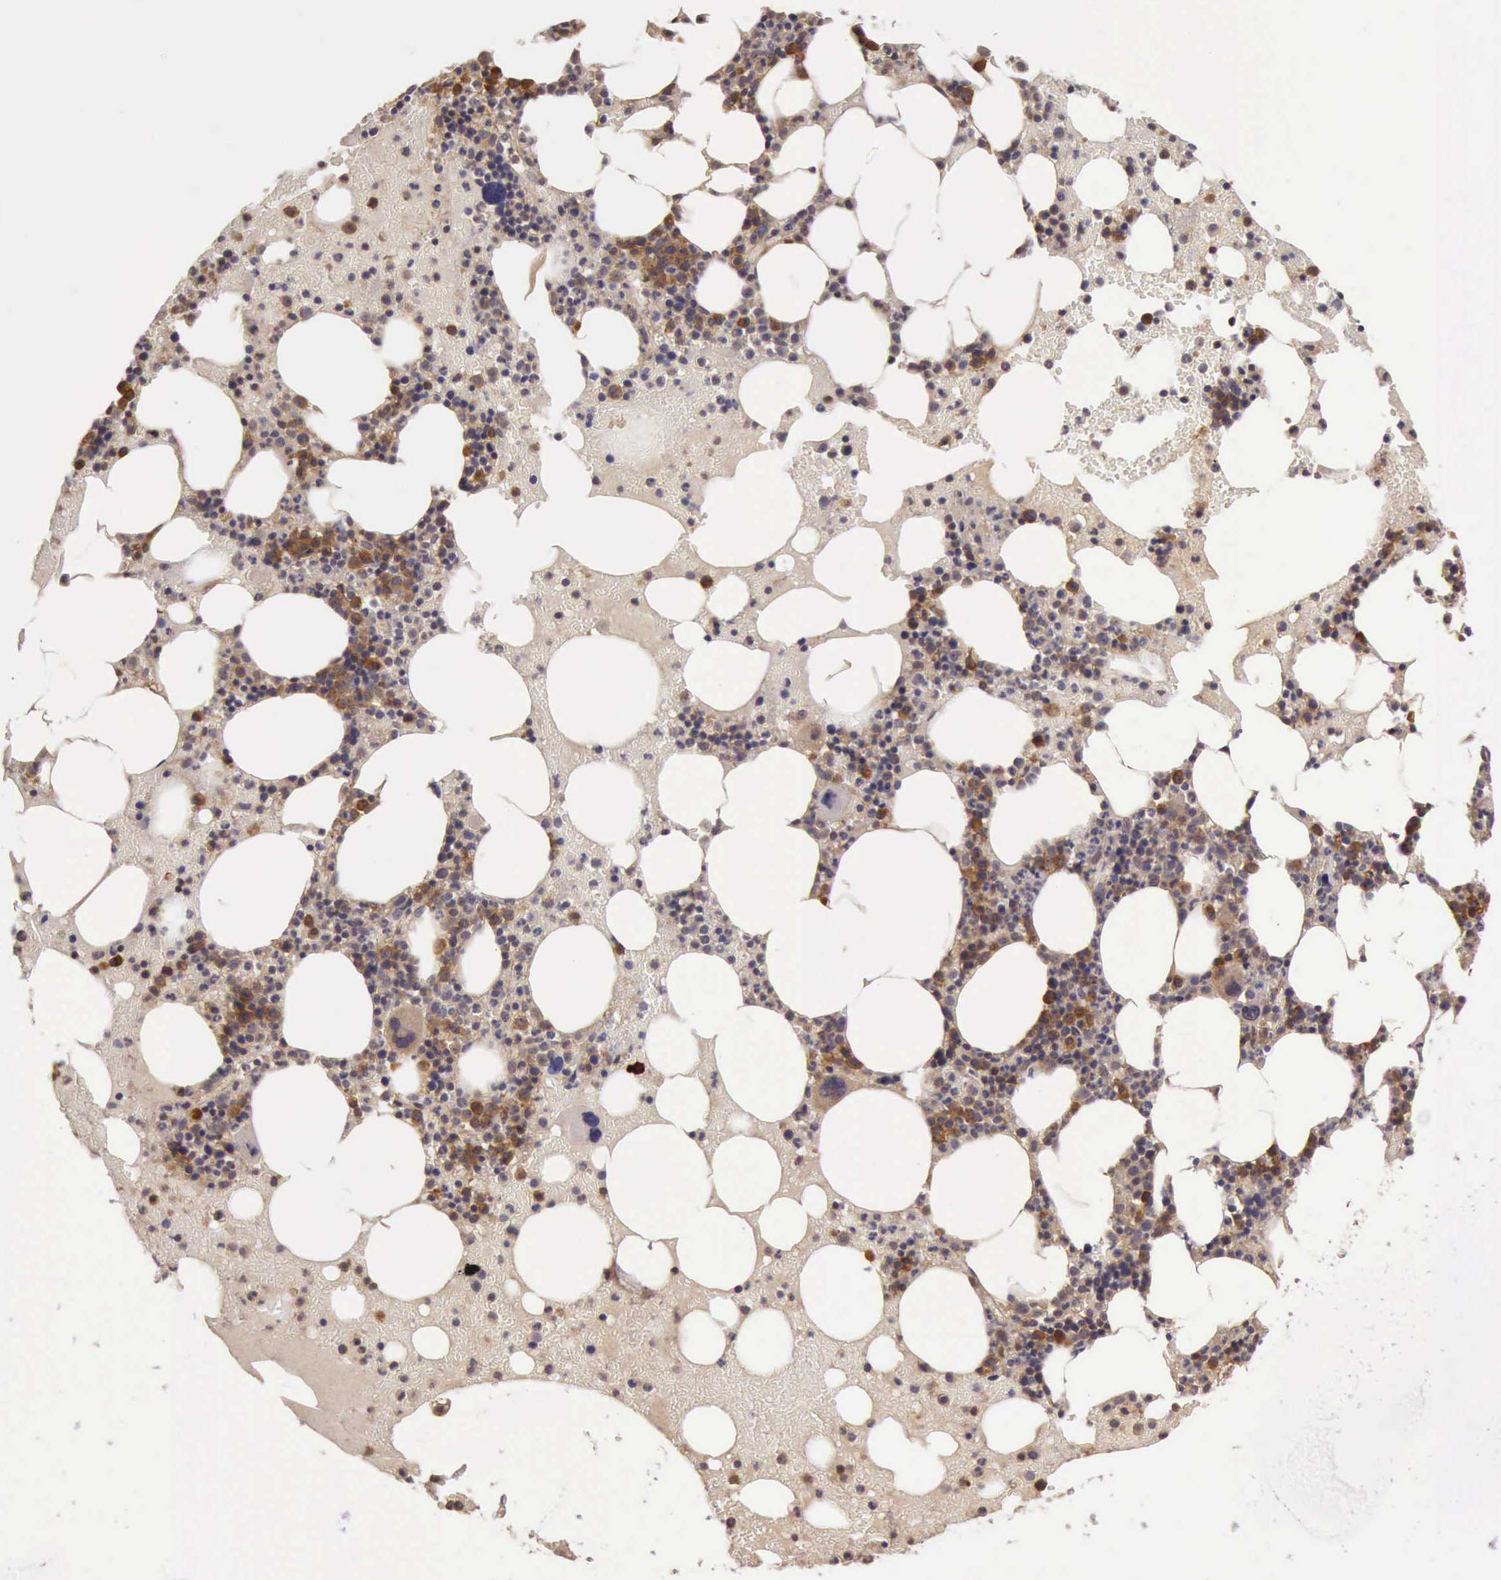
{"staining": {"intensity": "moderate", "quantity": "25%-75%", "location": "cytoplasmic/membranous"}, "tissue": "bone marrow", "cell_type": "Hematopoietic cells", "image_type": "normal", "snomed": [{"axis": "morphology", "description": "Normal tissue, NOS"}, {"axis": "topography", "description": "Bone marrow"}], "caption": "Normal bone marrow displays moderate cytoplasmic/membranous expression in approximately 25%-75% of hematopoietic cells (DAB = brown stain, brightfield microscopy at high magnification)..", "gene": "EIF5", "patient": {"sex": "female", "age": 72}}